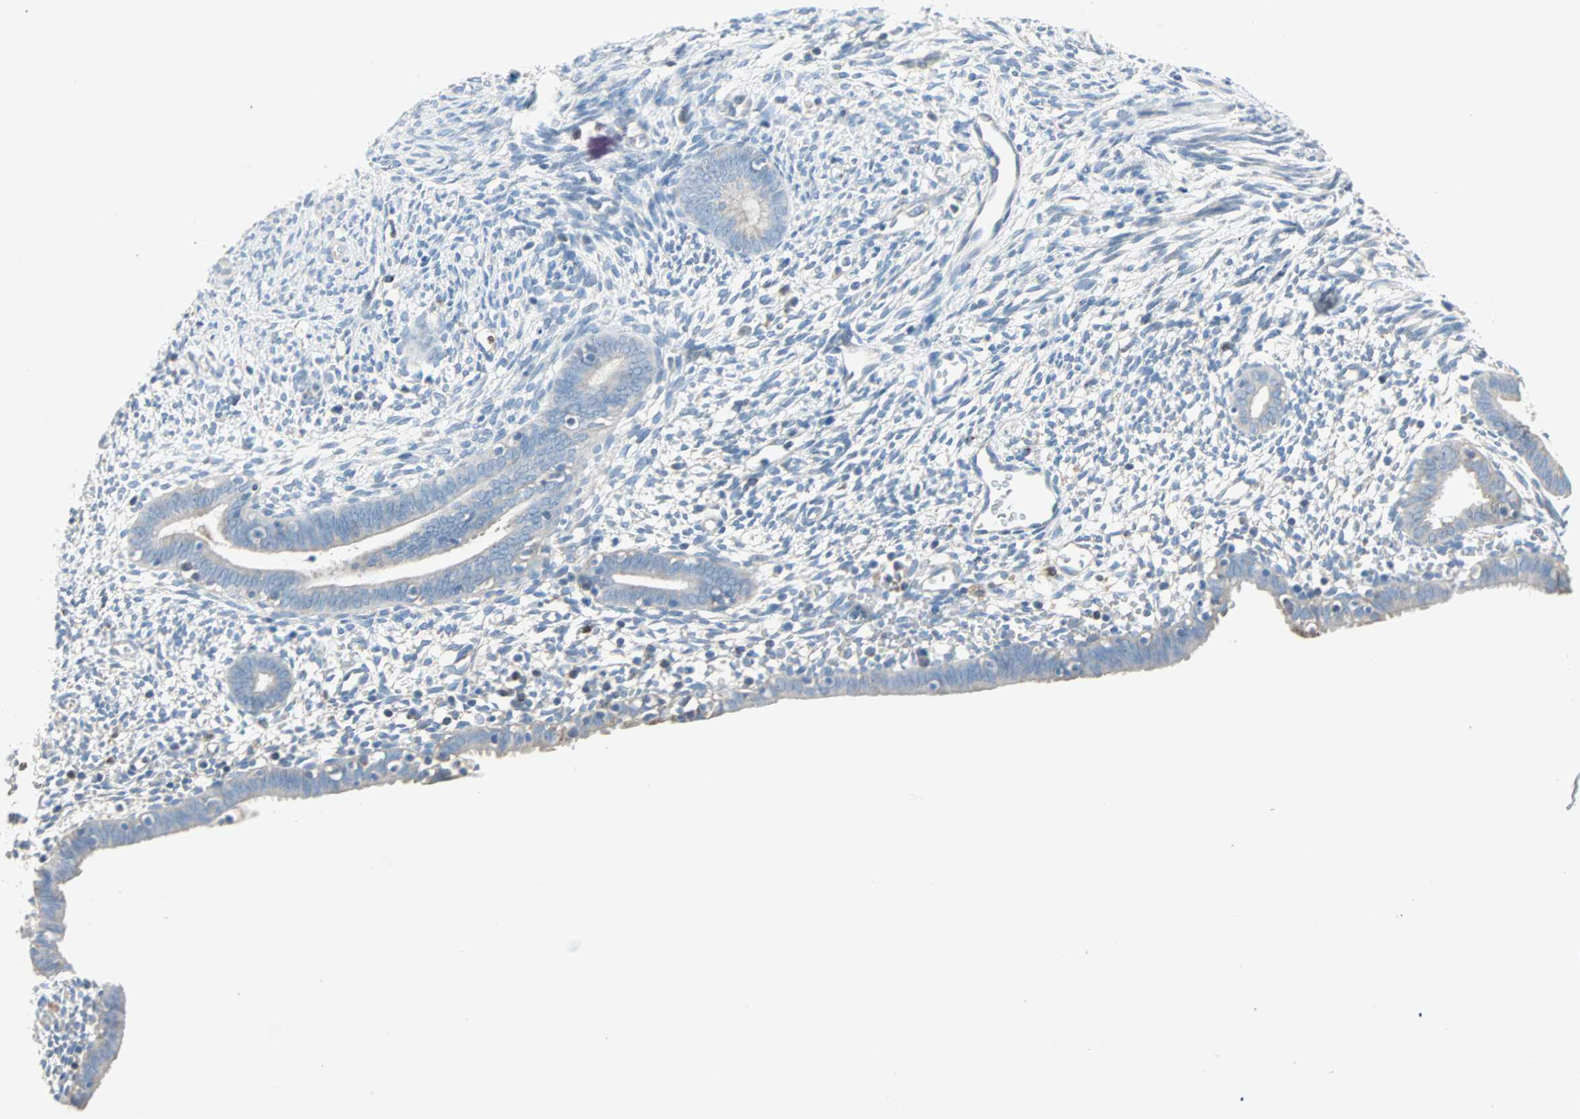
{"staining": {"intensity": "negative", "quantity": "none", "location": "none"}, "tissue": "endometrium", "cell_type": "Cells in endometrial stroma", "image_type": "normal", "snomed": [{"axis": "morphology", "description": "Normal tissue, NOS"}, {"axis": "morphology", "description": "Atrophy, NOS"}, {"axis": "topography", "description": "Uterus"}, {"axis": "topography", "description": "Endometrium"}], "caption": "High power microscopy image of an IHC image of unremarkable endometrium, revealing no significant positivity in cells in endometrial stroma. The staining was performed using DAB to visualize the protein expression in brown, while the nuclei were stained in blue with hematoxylin (Magnification: 20x).", "gene": "ACVRL1", "patient": {"sex": "female", "age": 68}}